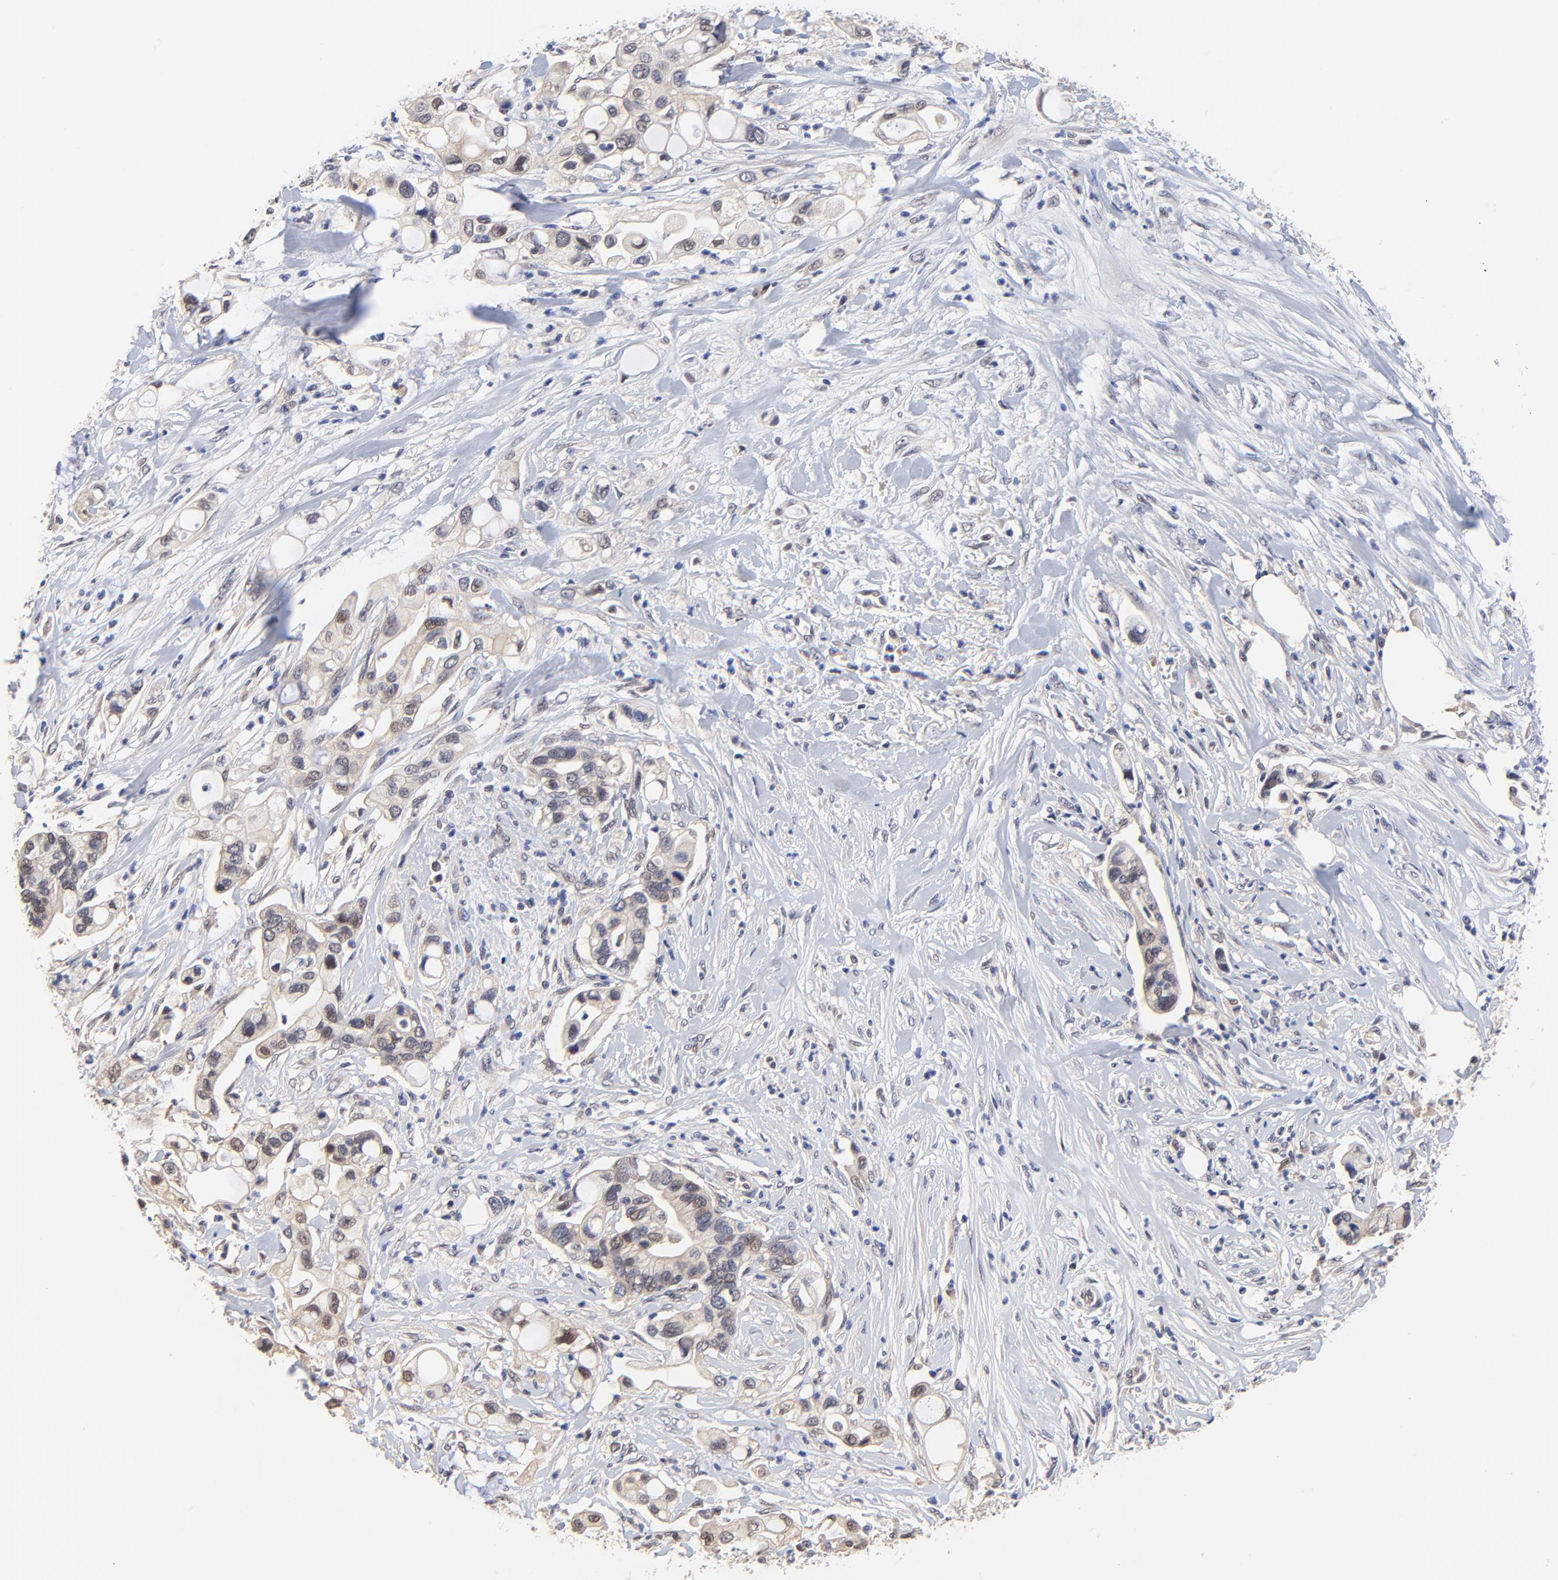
{"staining": {"intensity": "moderate", "quantity": "<25%", "location": "cytoplasmic/membranous,nuclear"}, "tissue": "pancreatic cancer", "cell_type": "Tumor cells", "image_type": "cancer", "snomed": [{"axis": "morphology", "description": "Adenocarcinoma, NOS"}, {"axis": "topography", "description": "Pancreas"}], "caption": "Pancreatic adenocarcinoma stained for a protein reveals moderate cytoplasmic/membranous and nuclear positivity in tumor cells.", "gene": "TXNL1", "patient": {"sex": "male", "age": 70}}